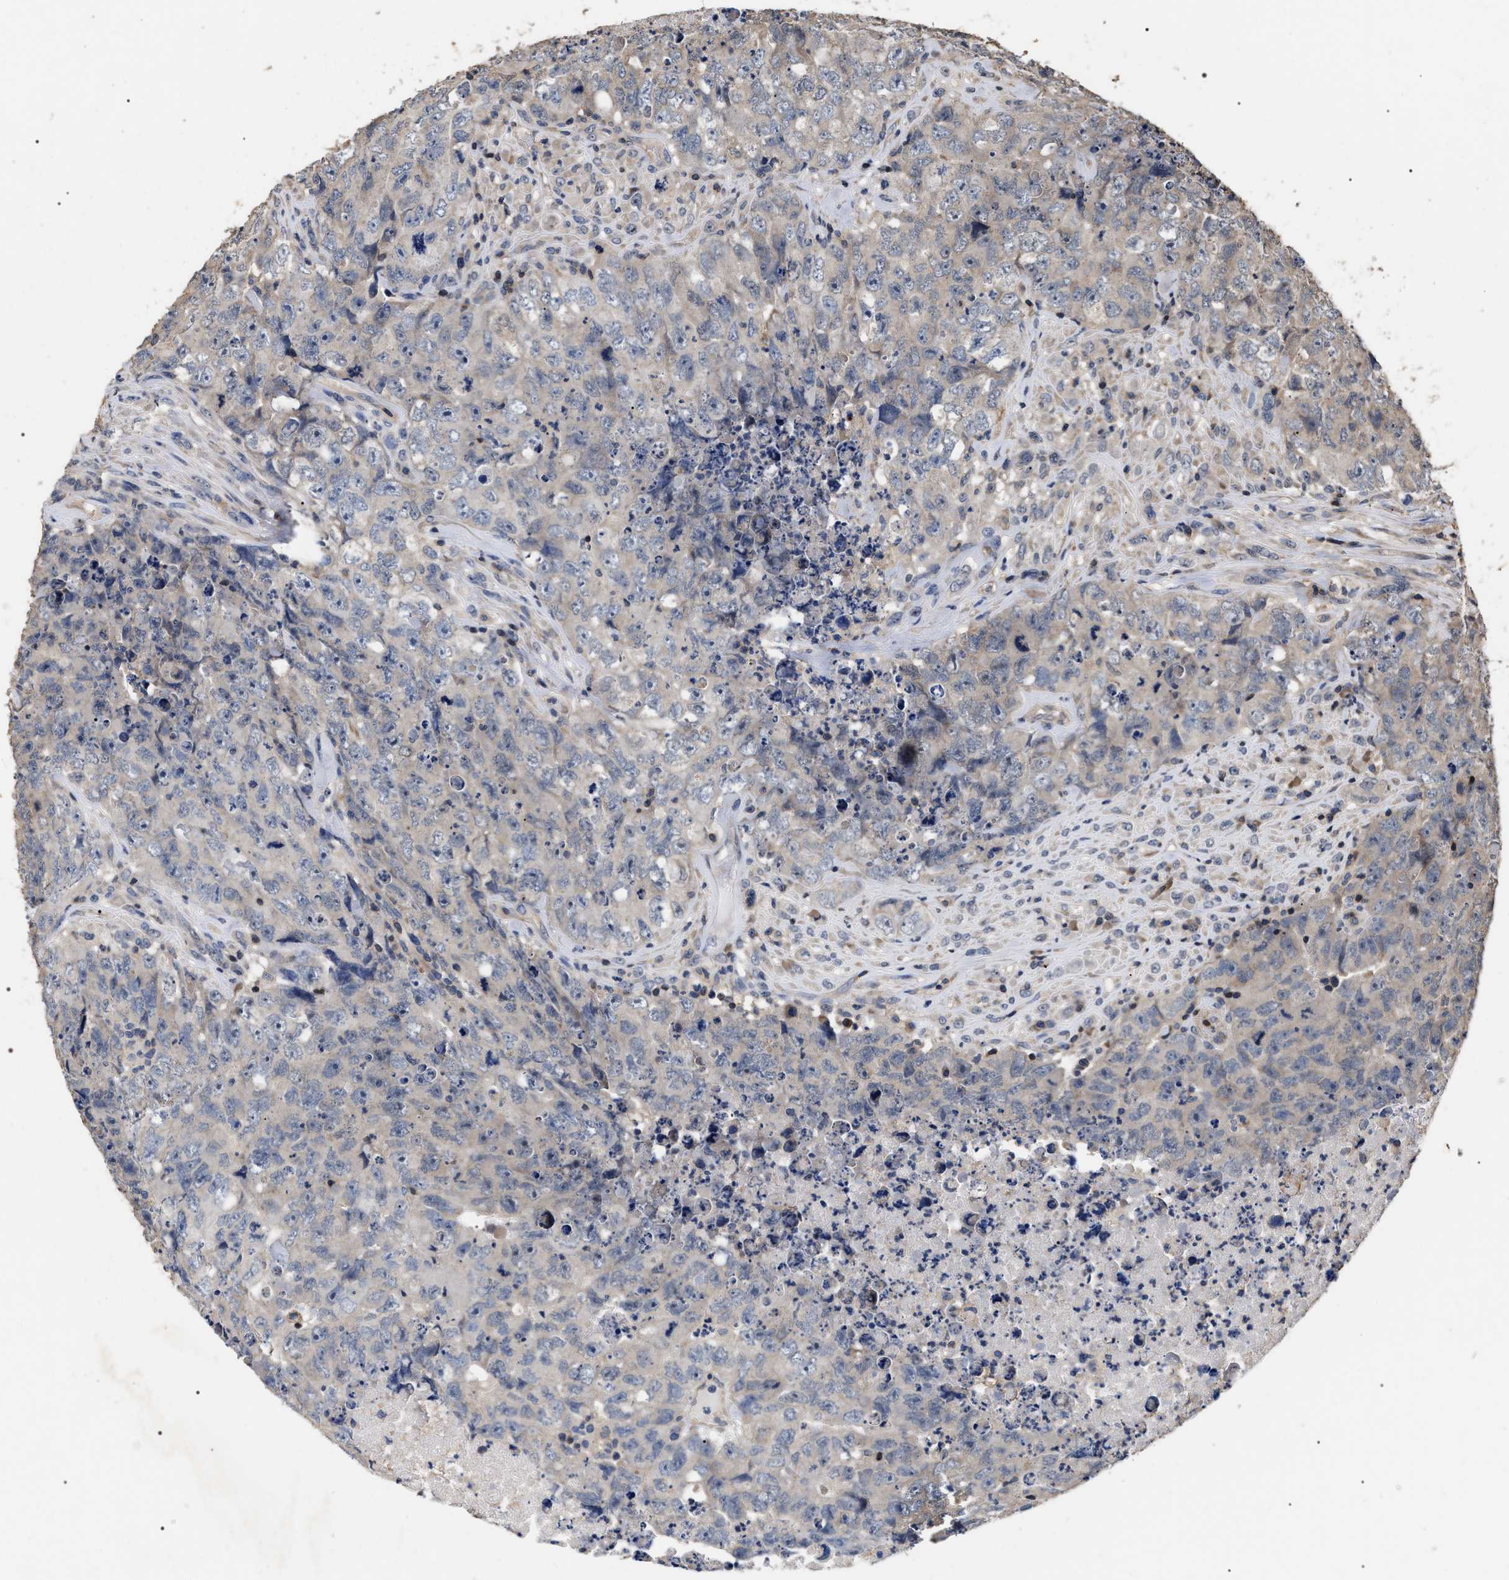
{"staining": {"intensity": "negative", "quantity": "none", "location": "none"}, "tissue": "testis cancer", "cell_type": "Tumor cells", "image_type": "cancer", "snomed": [{"axis": "morphology", "description": "Carcinoma, Embryonal, NOS"}, {"axis": "topography", "description": "Testis"}], "caption": "Immunohistochemical staining of testis cancer (embryonal carcinoma) demonstrates no significant expression in tumor cells. (Brightfield microscopy of DAB IHC at high magnification).", "gene": "UPF3A", "patient": {"sex": "male", "age": 32}}